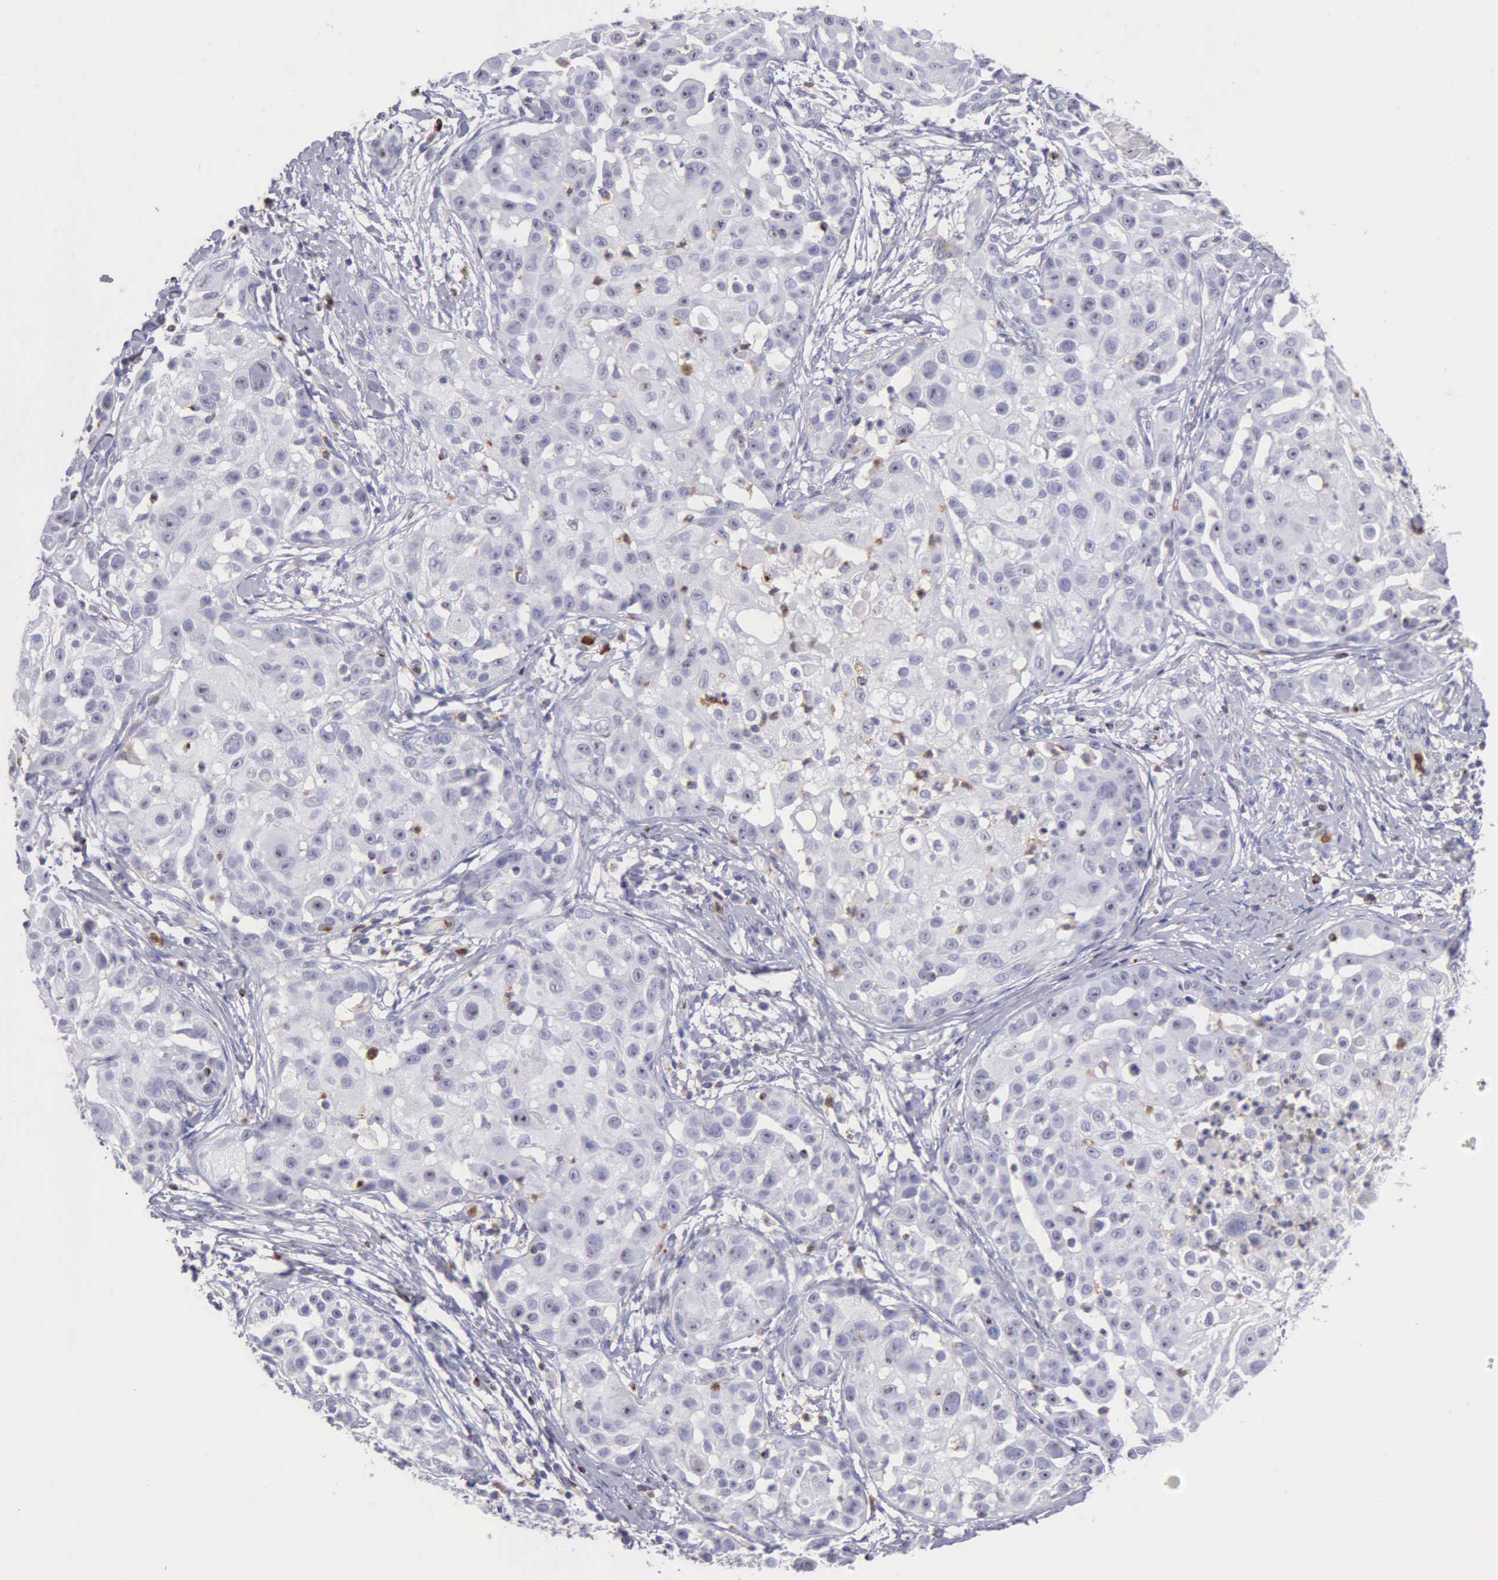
{"staining": {"intensity": "negative", "quantity": "none", "location": "none"}, "tissue": "skin cancer", "cell_type": "Tumor cells", "image_type": "cancer", "snomed": [{"axis": "morphology", "description": "Squamous cell carcinoma, NOS"}, {"axis": "topography", "description": "Skin"}], "caption": "Squamous cell carcinoma (skin) stained for a protein using IHC shows no expression tumor cells.", "gene": "SRGN", "patient": {"sex": "female", "age": 57}}